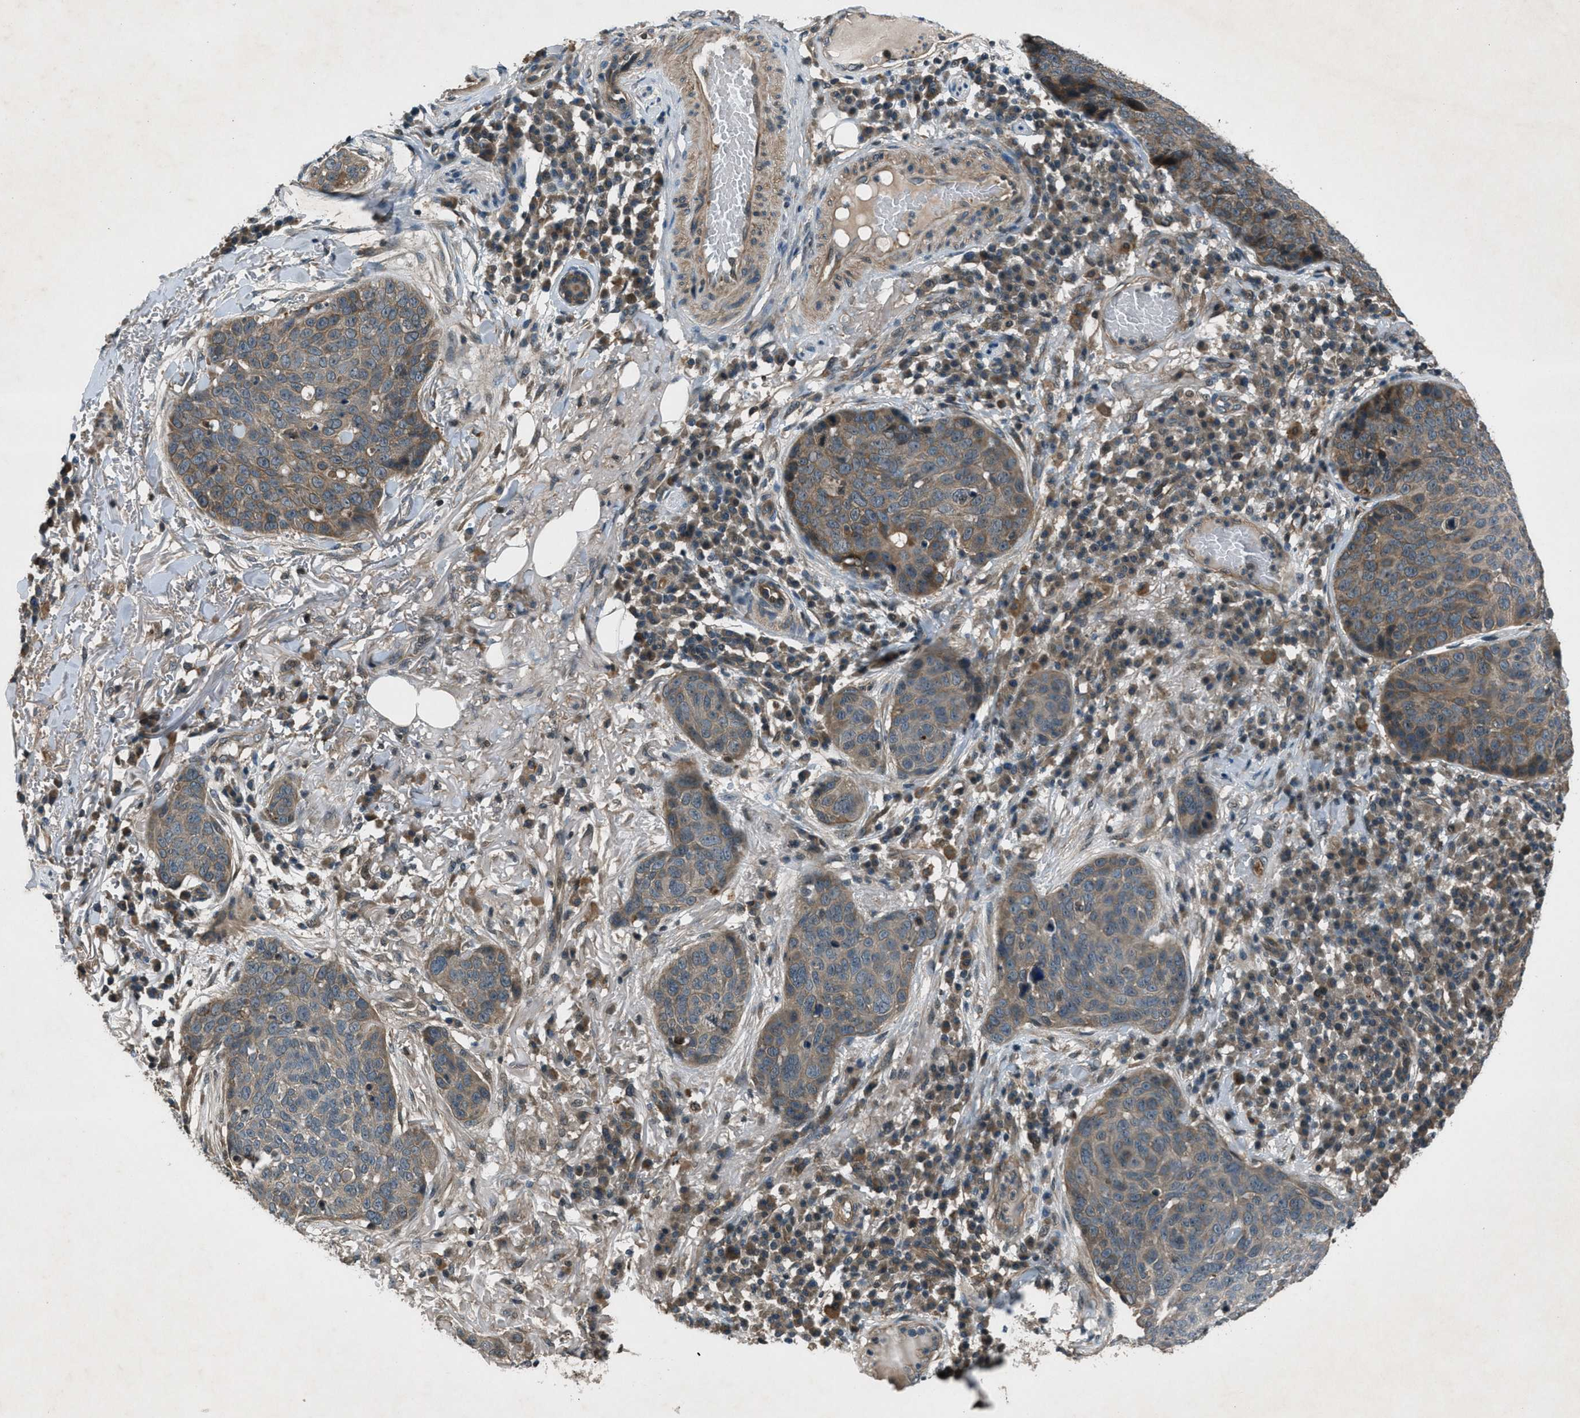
{"staining": {"intensity": "moderate", "quantity": ">75%", "location": "cytoplasmic/membranous"}, "tissue": "skin cancer", "cell_type": "Tumor cells", "image_type": "cancer", "snomed": [{"axis": "morphology", "description": "Squamous cell carcinoma in situ, NOS"}, {"axis": "morphology", "description": "Squamous cell carcinoma, NOS"}, {"axis": "topography", "description": "Skin"}], "caption": "IHC image of neoplastic tissue: human skin cancer (squamous cell carcinoma) stained using IHC reveals medium levels of moderate protein expression localized specifically in the cytoplasmic/membranous of tumor cells, appearing as a cytoplasmic/membranous brown color.", "gene": "EPSTI1", "patient": {"sex": "male", "age": 93}}